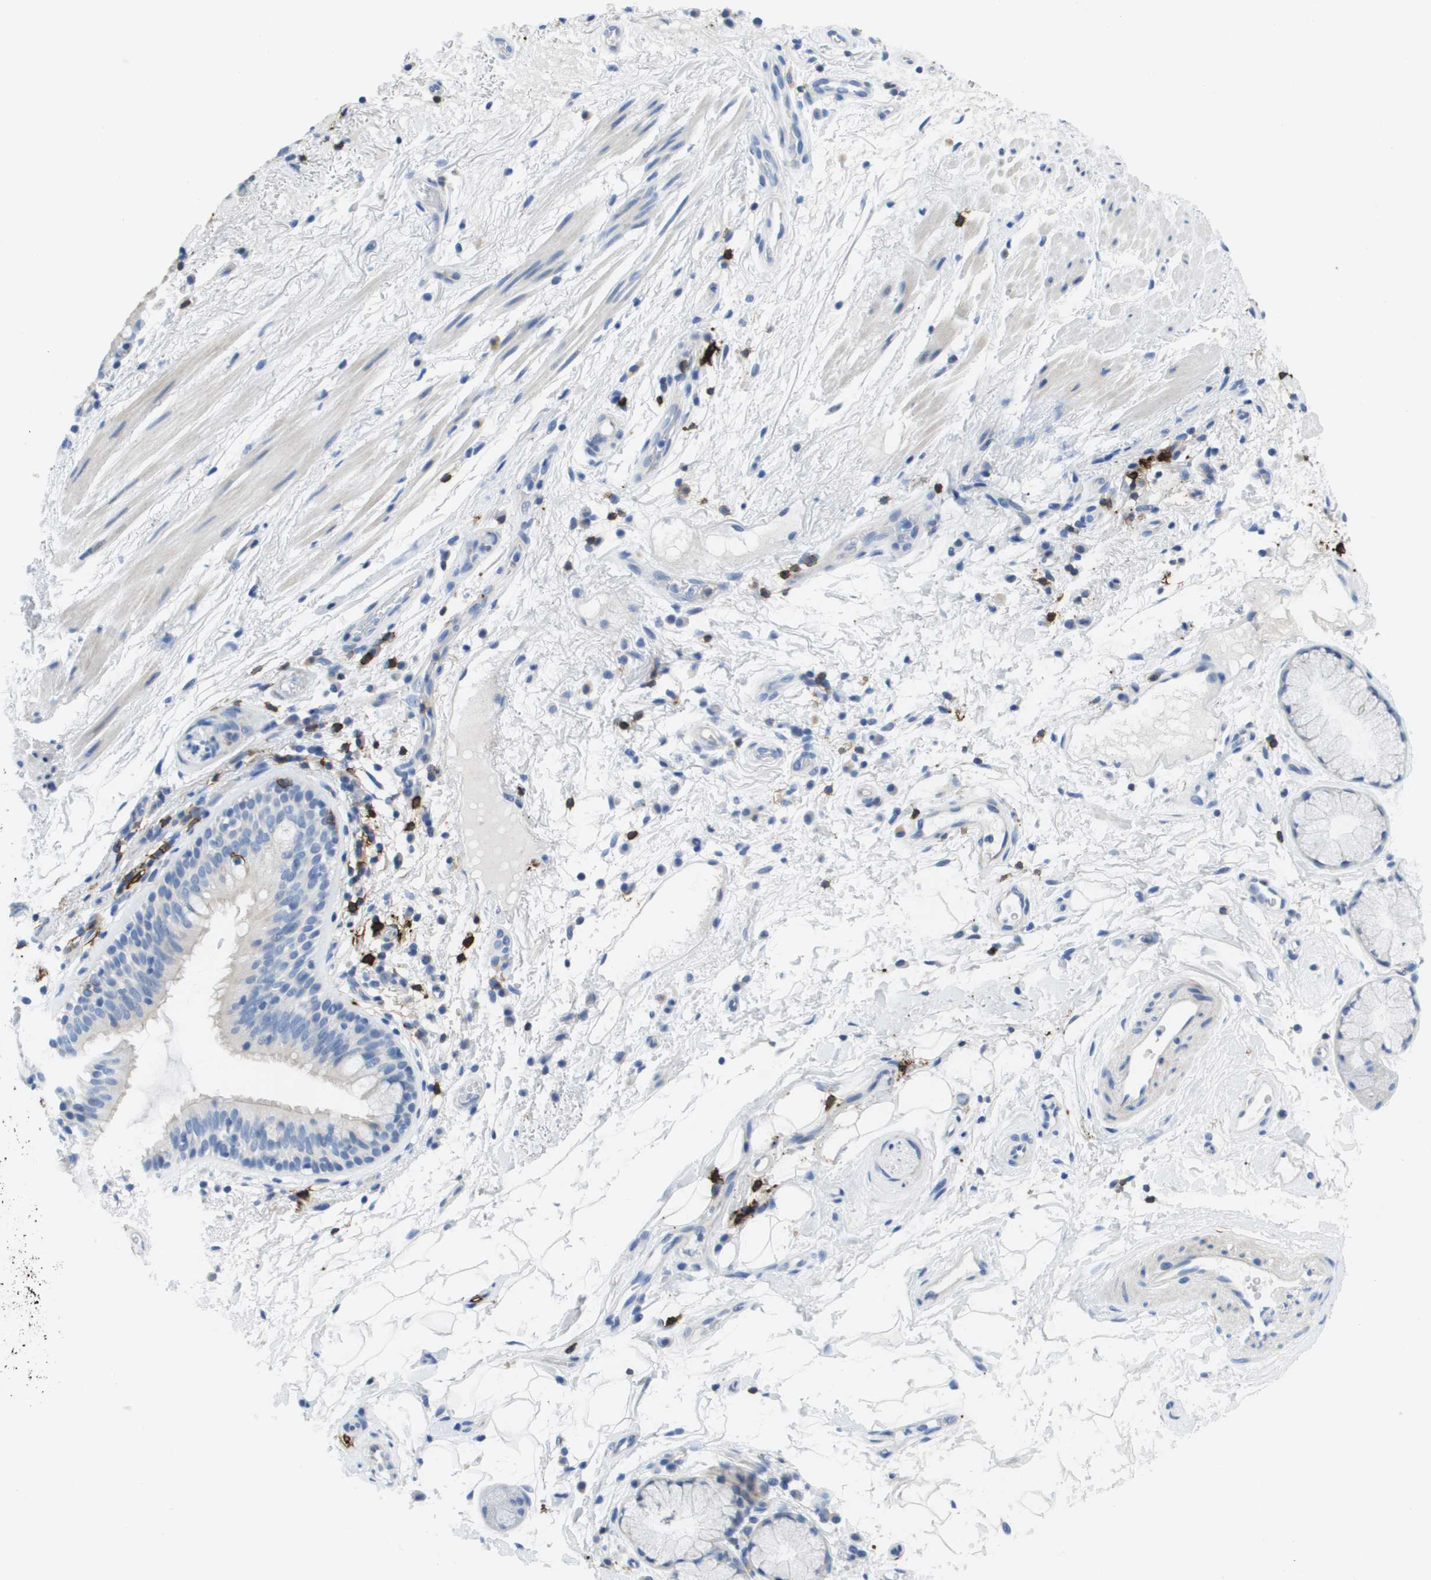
{"staining": {"intensity": "negative", "quantity": "none", "location": "none"}, "tissue": "bronchus", "cell_type": "Respiratory epithelial cells", "image_type": "normal", "snomed": [{"axis": "morphology", "description": "Normal tissue, NOS"}, {"axis": "morphology", "description": "Inflammation, NOS"}, {"axis": "topography", "description": "Cartilage tissue"}, {"axis": "topography", "description": "Bronchus"}], "caption": "IHC image of normal bronchus: human bronchus stained with DAB (3,3'-diaminobenzidine) shows no significant protein staining in respiratory epithelial cells. (IHC, brightfield microscopy, high magnification).", "gene": "MS4A1", "patient": {"sex": "male", "age": 77}}